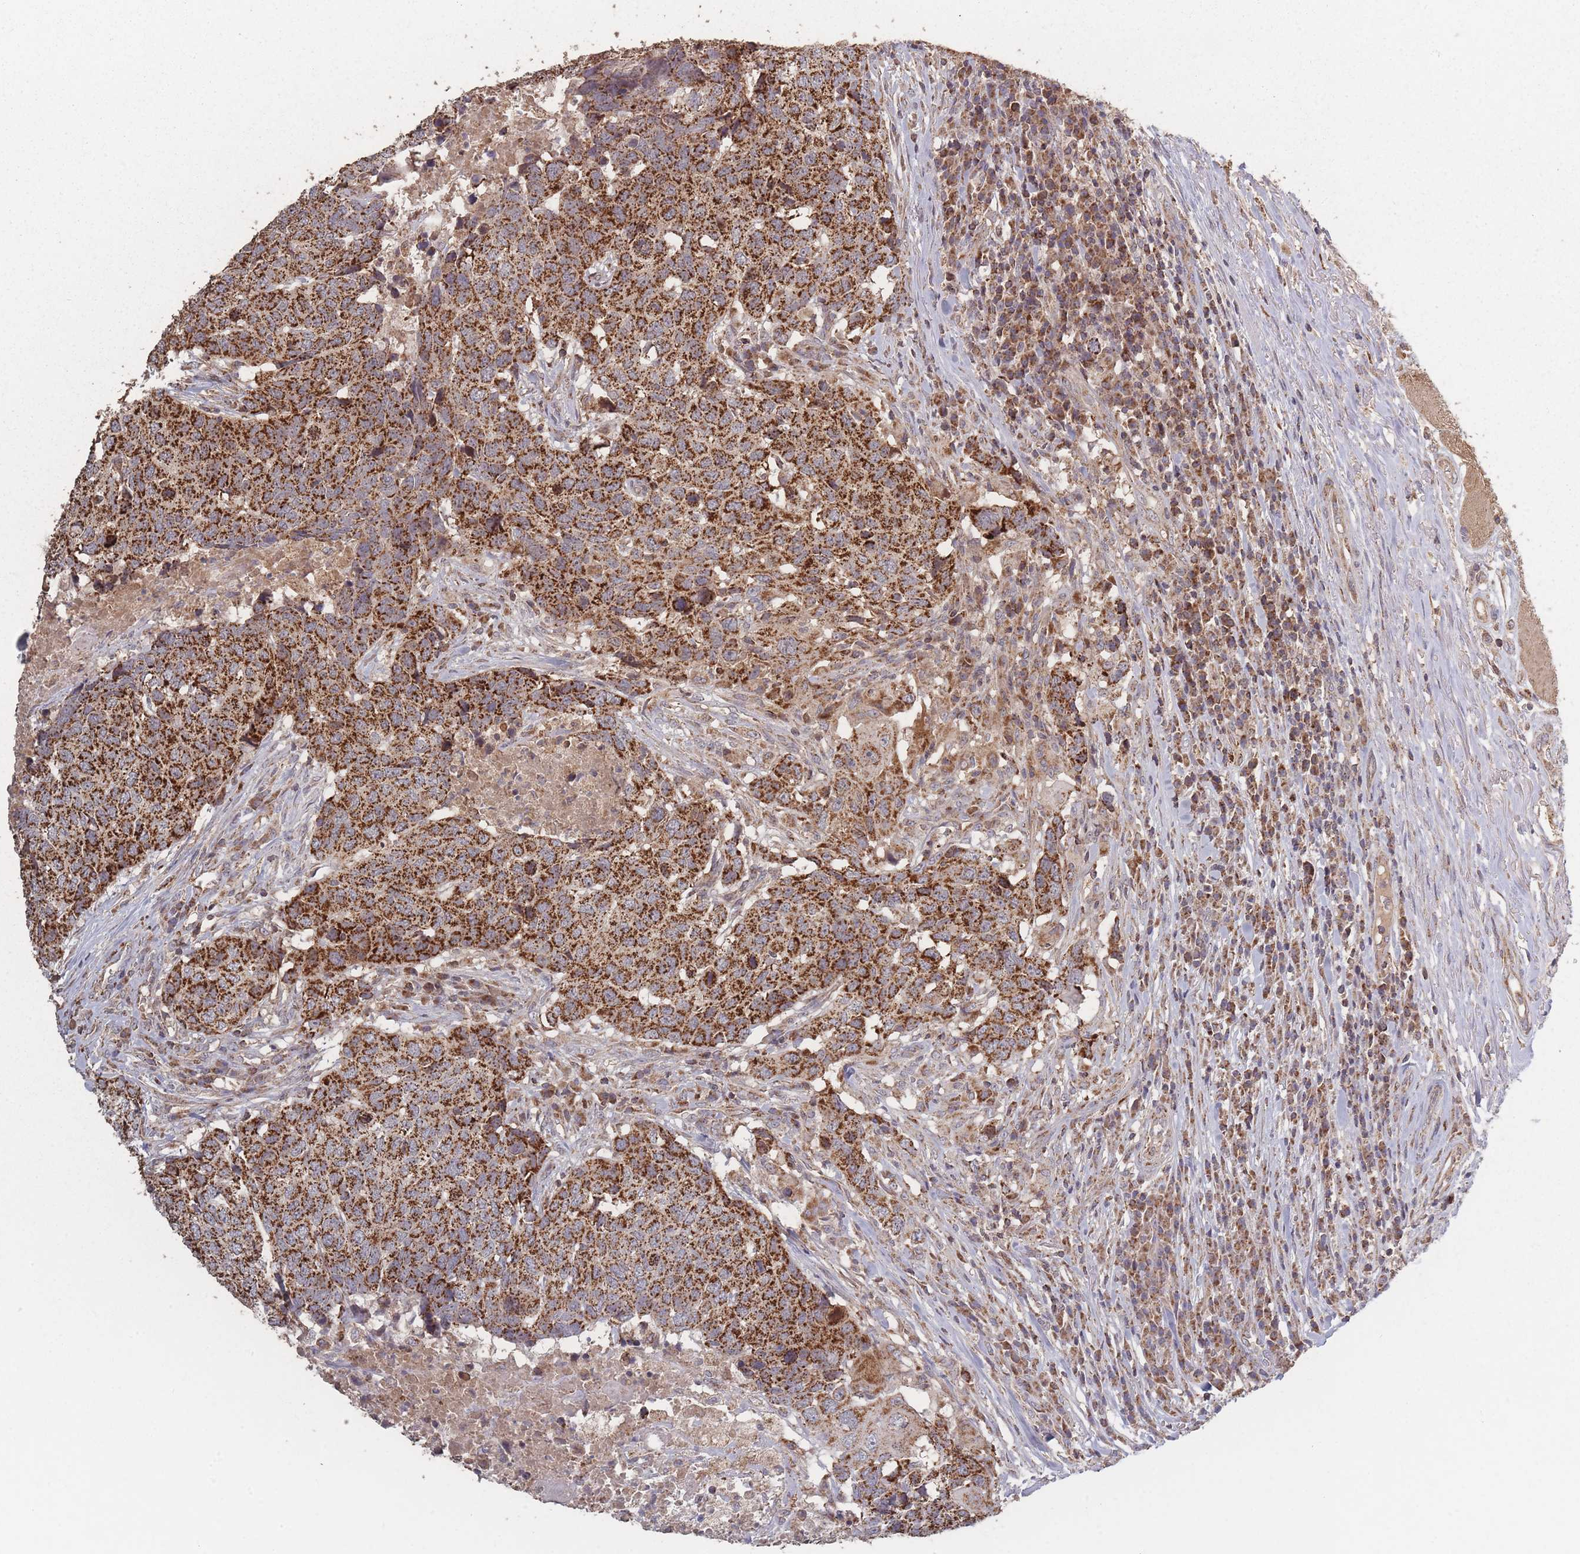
{"staining": {"intensity": "strong", "quantity": ">75%", "location": "cytoplasmic/membranous"}, "tissue": "head and neck cancer", "cell_type": "Tumor cells", "image_type": "cancer", "snomed": [{"axis": "morphology", "description": "Normal tissue, NOS"}, {"axis": "morphology", "description": "Squamous cell carcinoma, NOS"}, {"axis": "topography", "description": "Skeletal muscle"}, {"axis": "topography", "description": "Vascular tissue"}, {"axis": "topography", "description": "Peripheral nerve tissue"}, {"axis": "topography", "description": "Head-Neck"}], "caption": "Head and neck cancer stained with a brown dye displays strong cytoplasmic/membranous positive positivity in approximately >75% of tumor cells.", "gene": "LYRM7", "patient": {"sex": "male", "age": 66}}